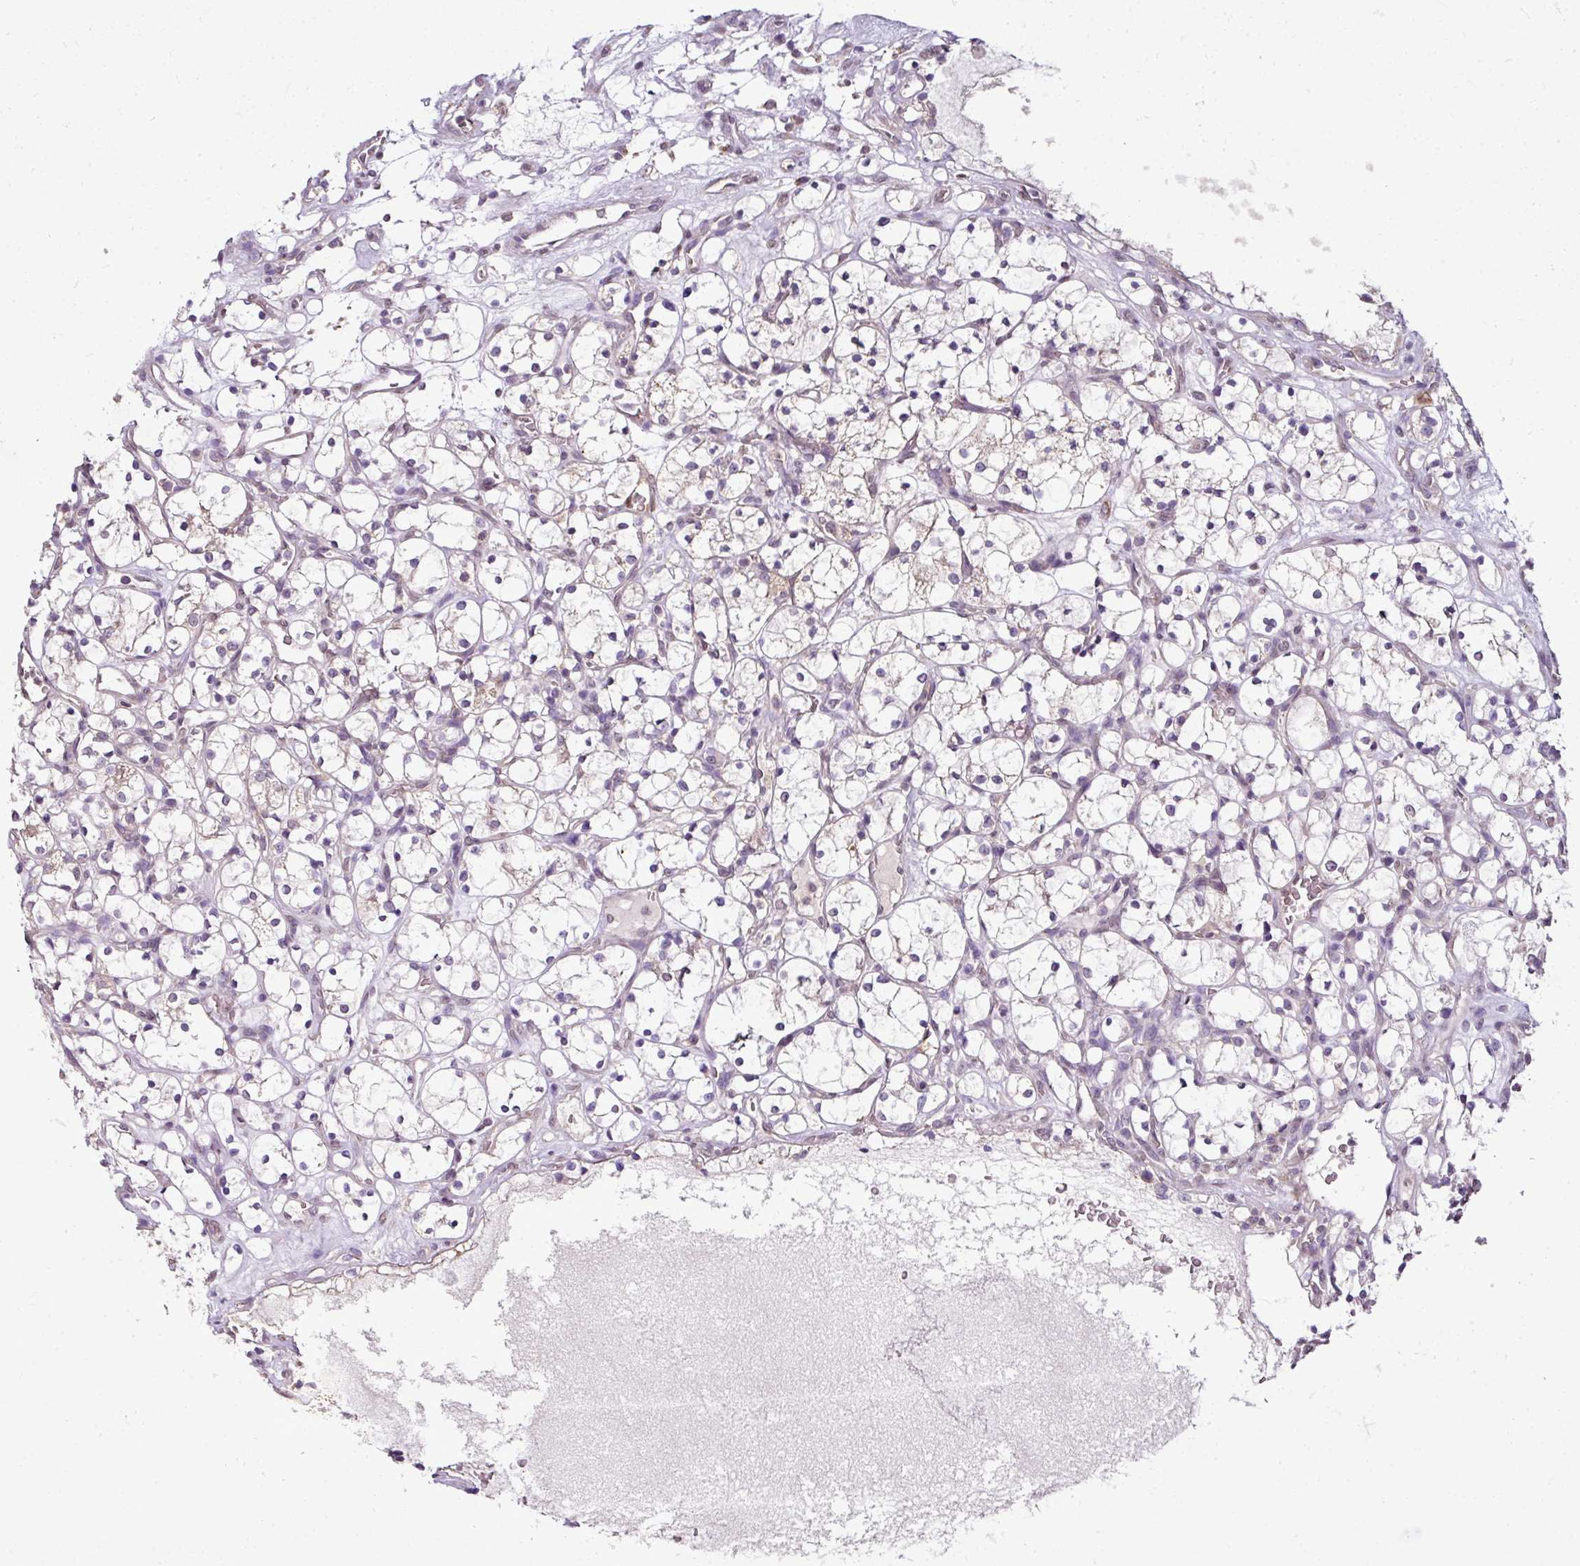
{"staining": {"intensity": "weak", "quantity": "<25%", "location": "cytoplasmic/membranous"}, "tissue": "renal cancer", "cell_type": "Tumor cells", "image_type": "cancer", "snomed": [{"axis": "morphology", "description": "Adenocarcinoma, NOS"}, {"axis": "topography", "description": "Kidney"}], "caption": "This is an immunohistochemistry histopathology image of human renal cancer. There is no staining in tumor cells.", "gene": "JPH2", "patient": {"sex": "female", "age": 69}}